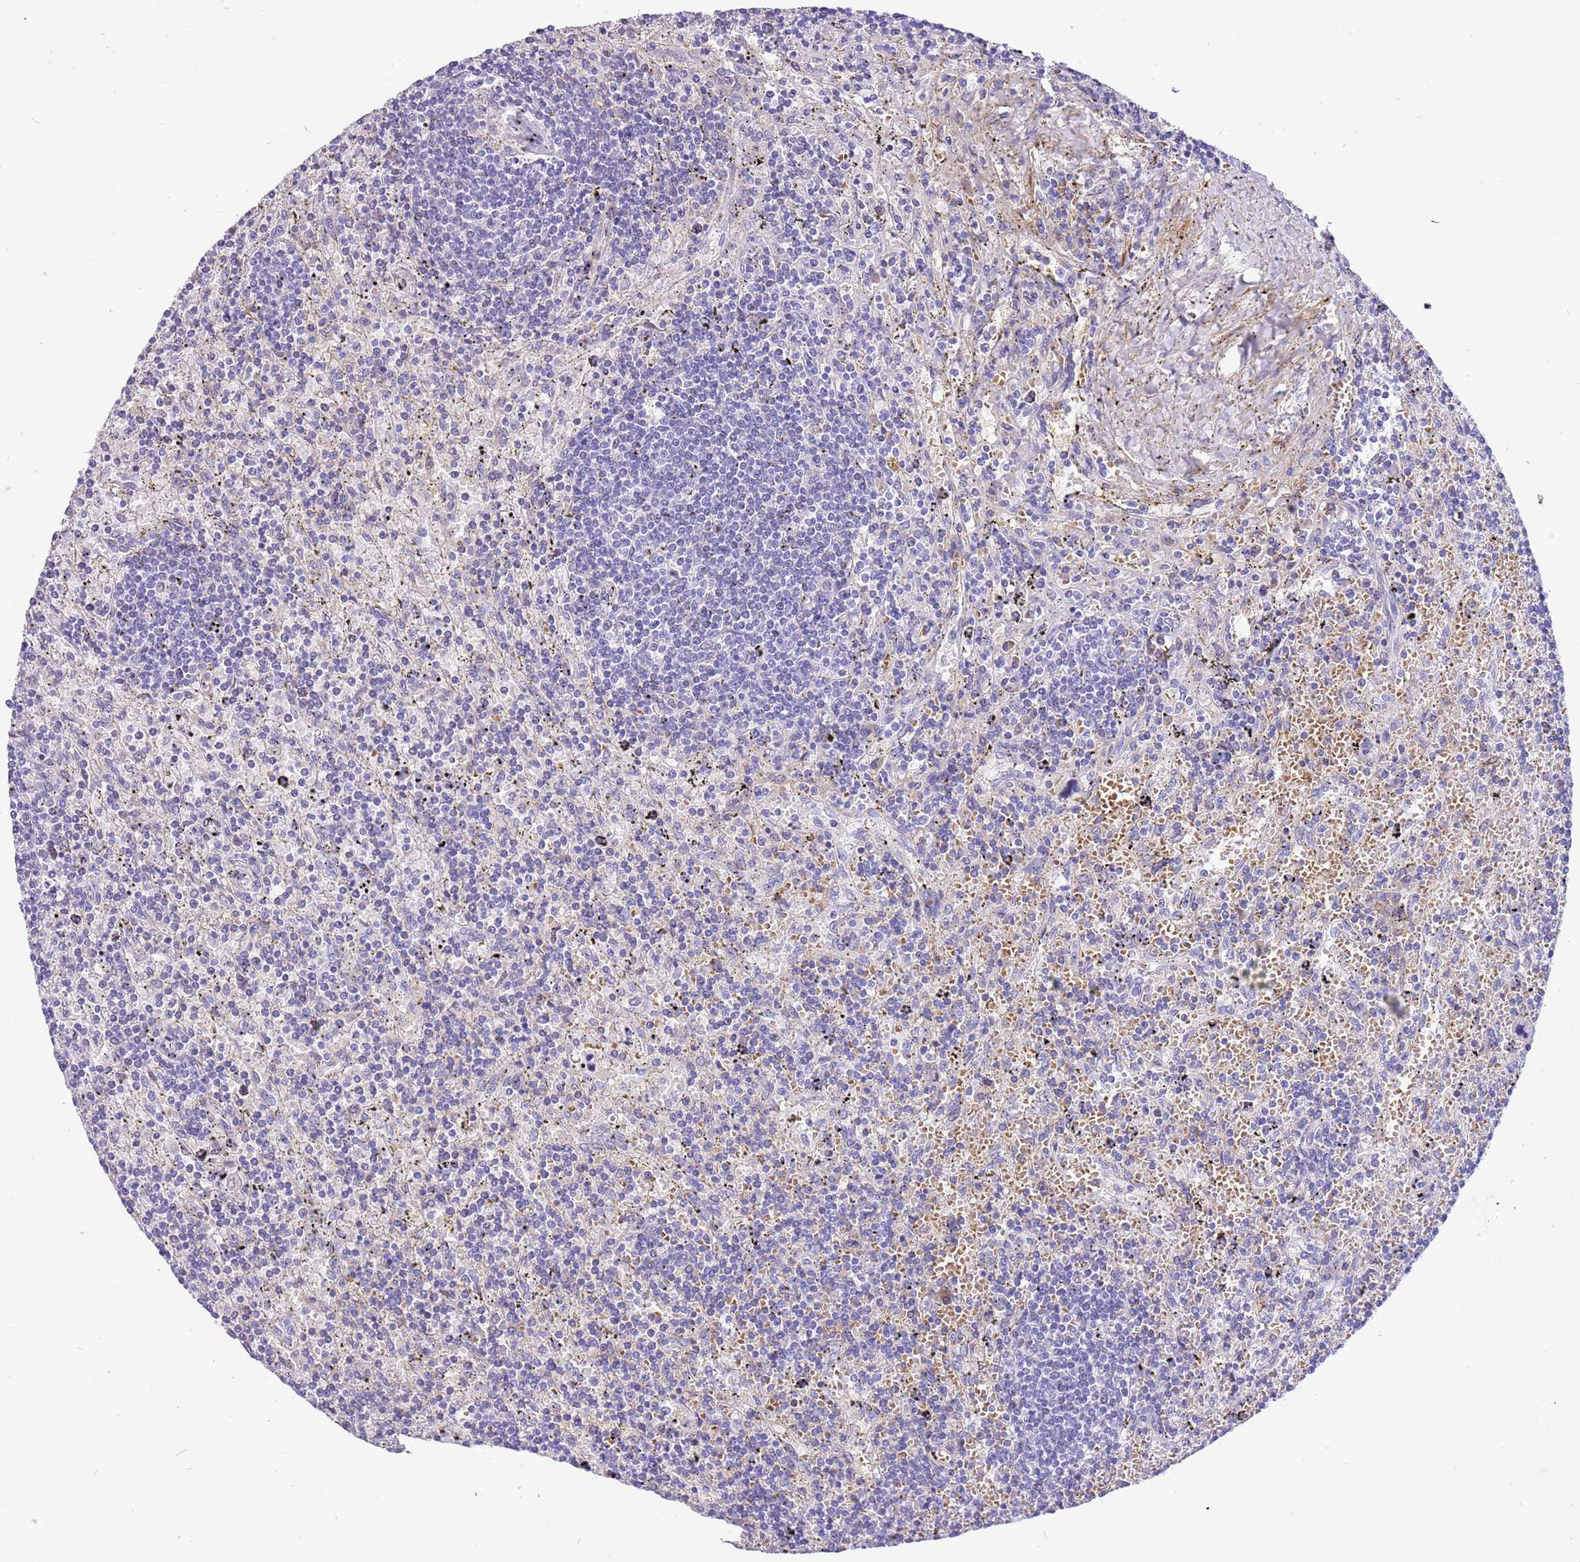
{"staining": {"intensity": "negative", "quantity": "none", "location": "none"}, "tissue": "lymphoma", "cell_type": "Tumor cells", "image_type": "cancer", "snomed": [{"axis": "morphology", "description": "Malignant lymphoma, non-Hodgkin's type, Low grade"}, {"axis": "topography", "description": "Spleen"}], "caption": "Immunohistochemistry (IHC) histopathology image of neoplastic tissue: lymphoma stained with DAB (3,3'-diaminobenzidine) reveals no significant protein positivity in tumor cells. (DAB immunohistochemistry (IHC) visualized using brightfield microscopy, high magnification).", "gene": "KBTBD3", "patient": {"sex": "male", "age": 76}}